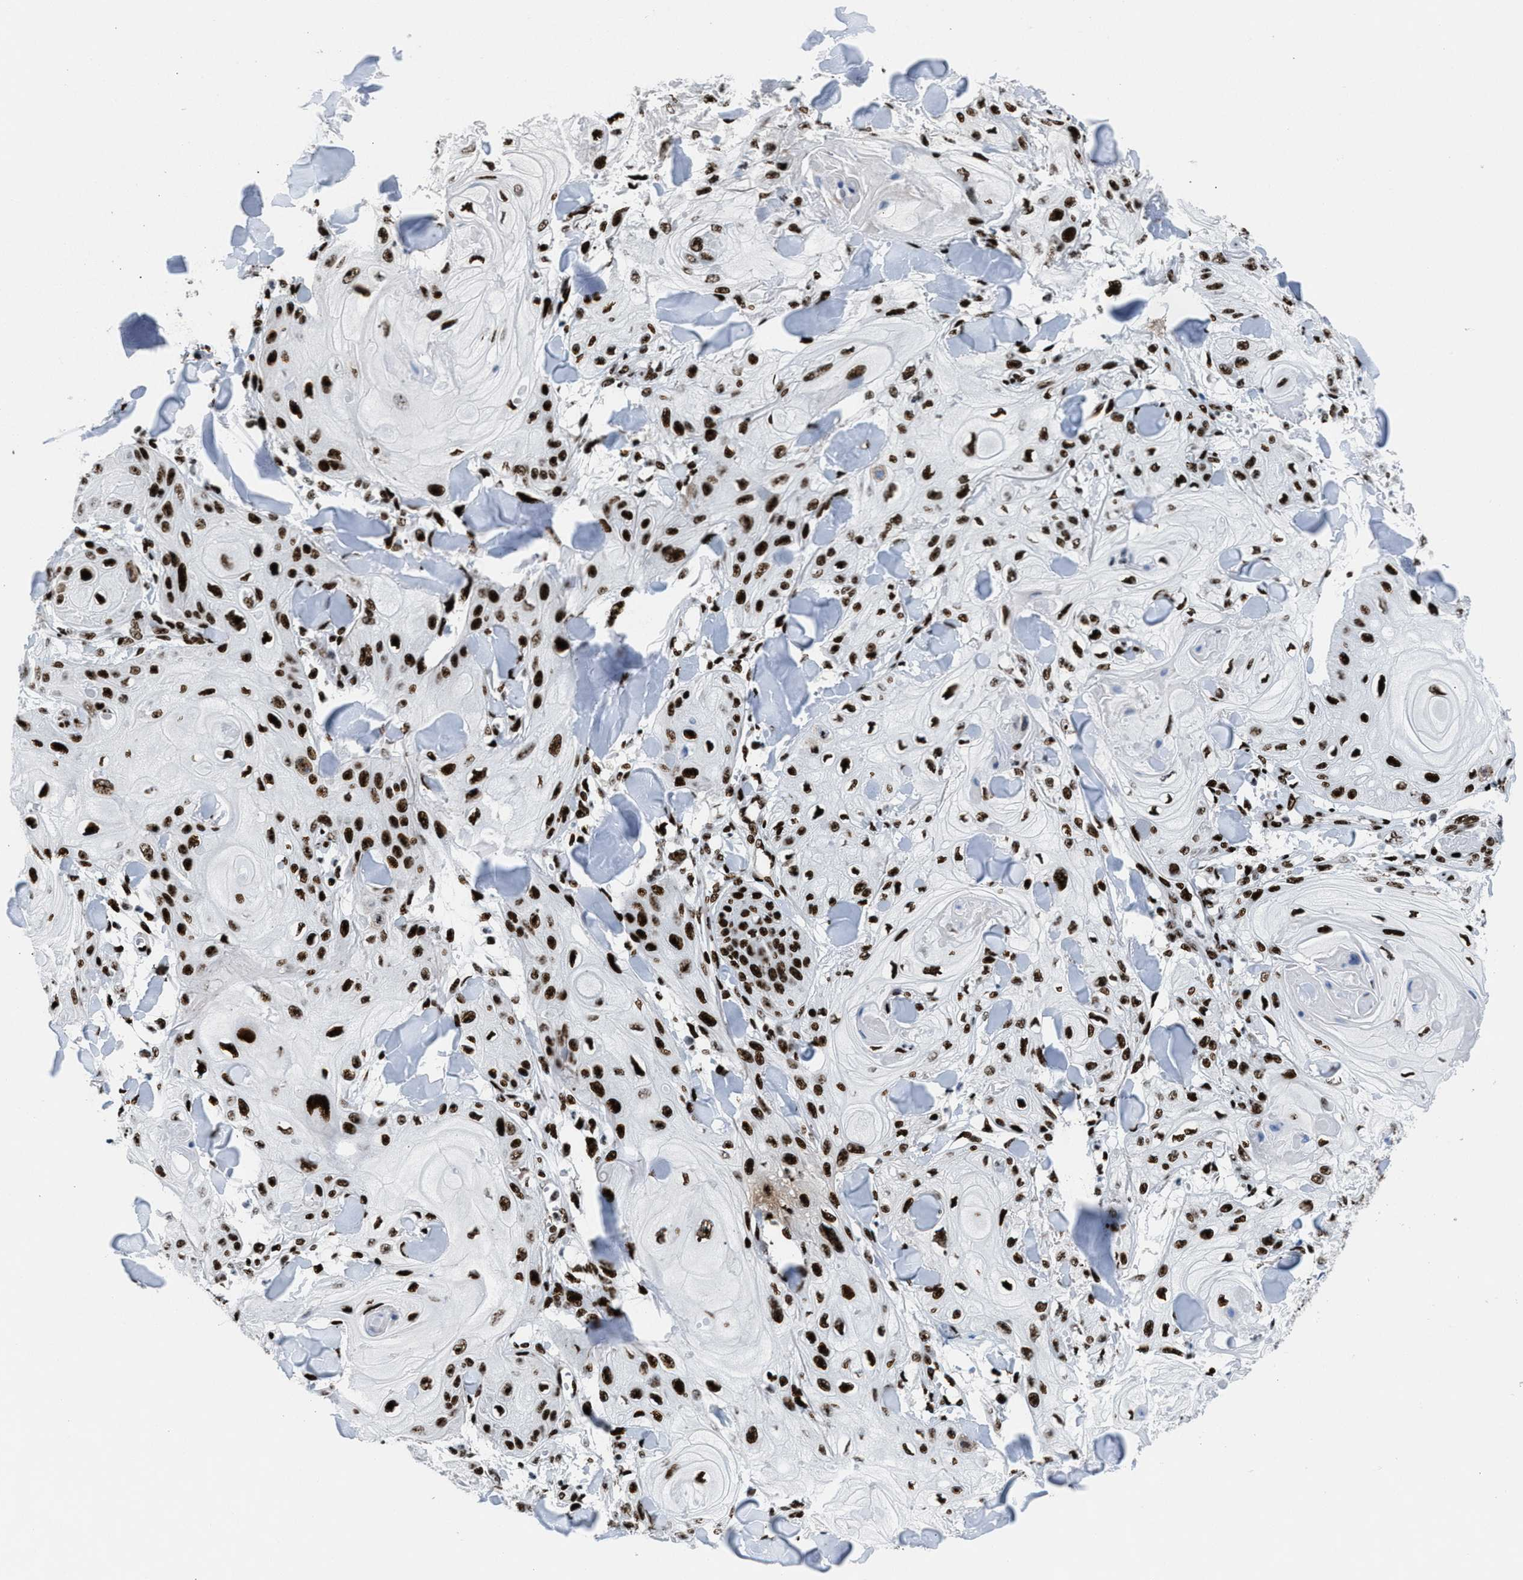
{"staining": {"intensity": "strong", "quantity": ">75%", "location": "nuclear"}, "tissue": "skin cancer", "cell_type": "Tumor cells", "image_type": "cancer", "snomed": [{"axis": "morphology", "description": "Squamous cell carcinoma, NOS"}, {"axis": "topography", "description": "Skin"}], "caption": "The photomicrograph demonstrates staining of skin squamous cell carcinoma, revealing strong nuclear protein staining (brown color) within tumor cells.", "gene": "NONO", "patient": {"sex": "male", "age": 74}}